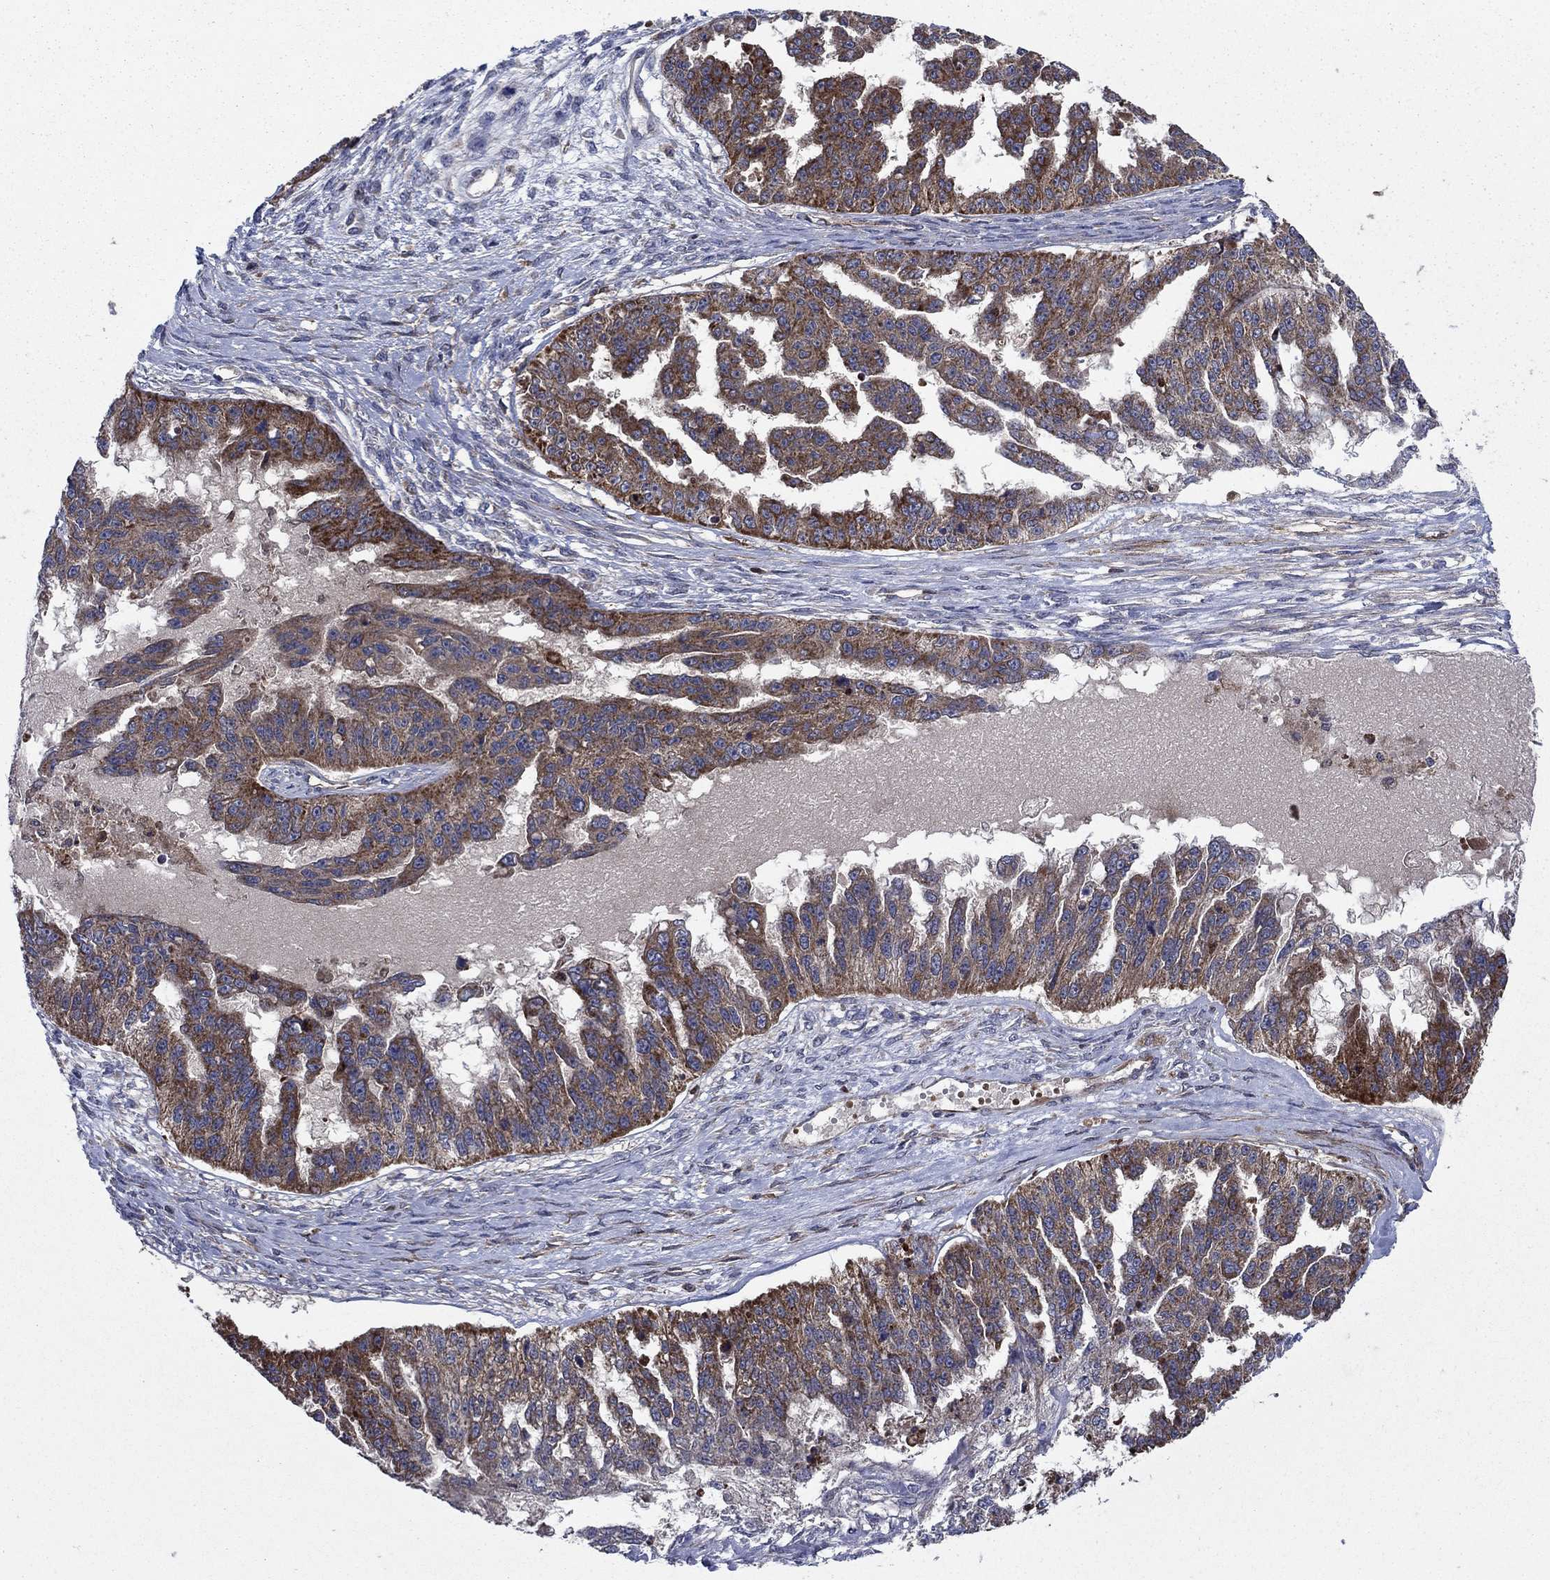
{"staining": {"intensity": "strong", "quantity": "25%-75%", "location": "cytoplasmic/membranous"}, "tissue": "ovarian cancer", "cell_type": "Tumor cells", "image_type": "cancer", "snomed": [{"axis": "morphology", "description": "Cystadenocarcinoma, serous, NOS"}, {"axis": "topography", "description": "Ovary"}], "caption": "Protein staining of ovarian cancer (serous cystadenocarcinoma) tissue demonstrates strong cytoplasmic/membranous staining in about 25%-75% of tumor cells.", "gene": "RNF19B", "patient": {"sex": "female", "age": 58}}